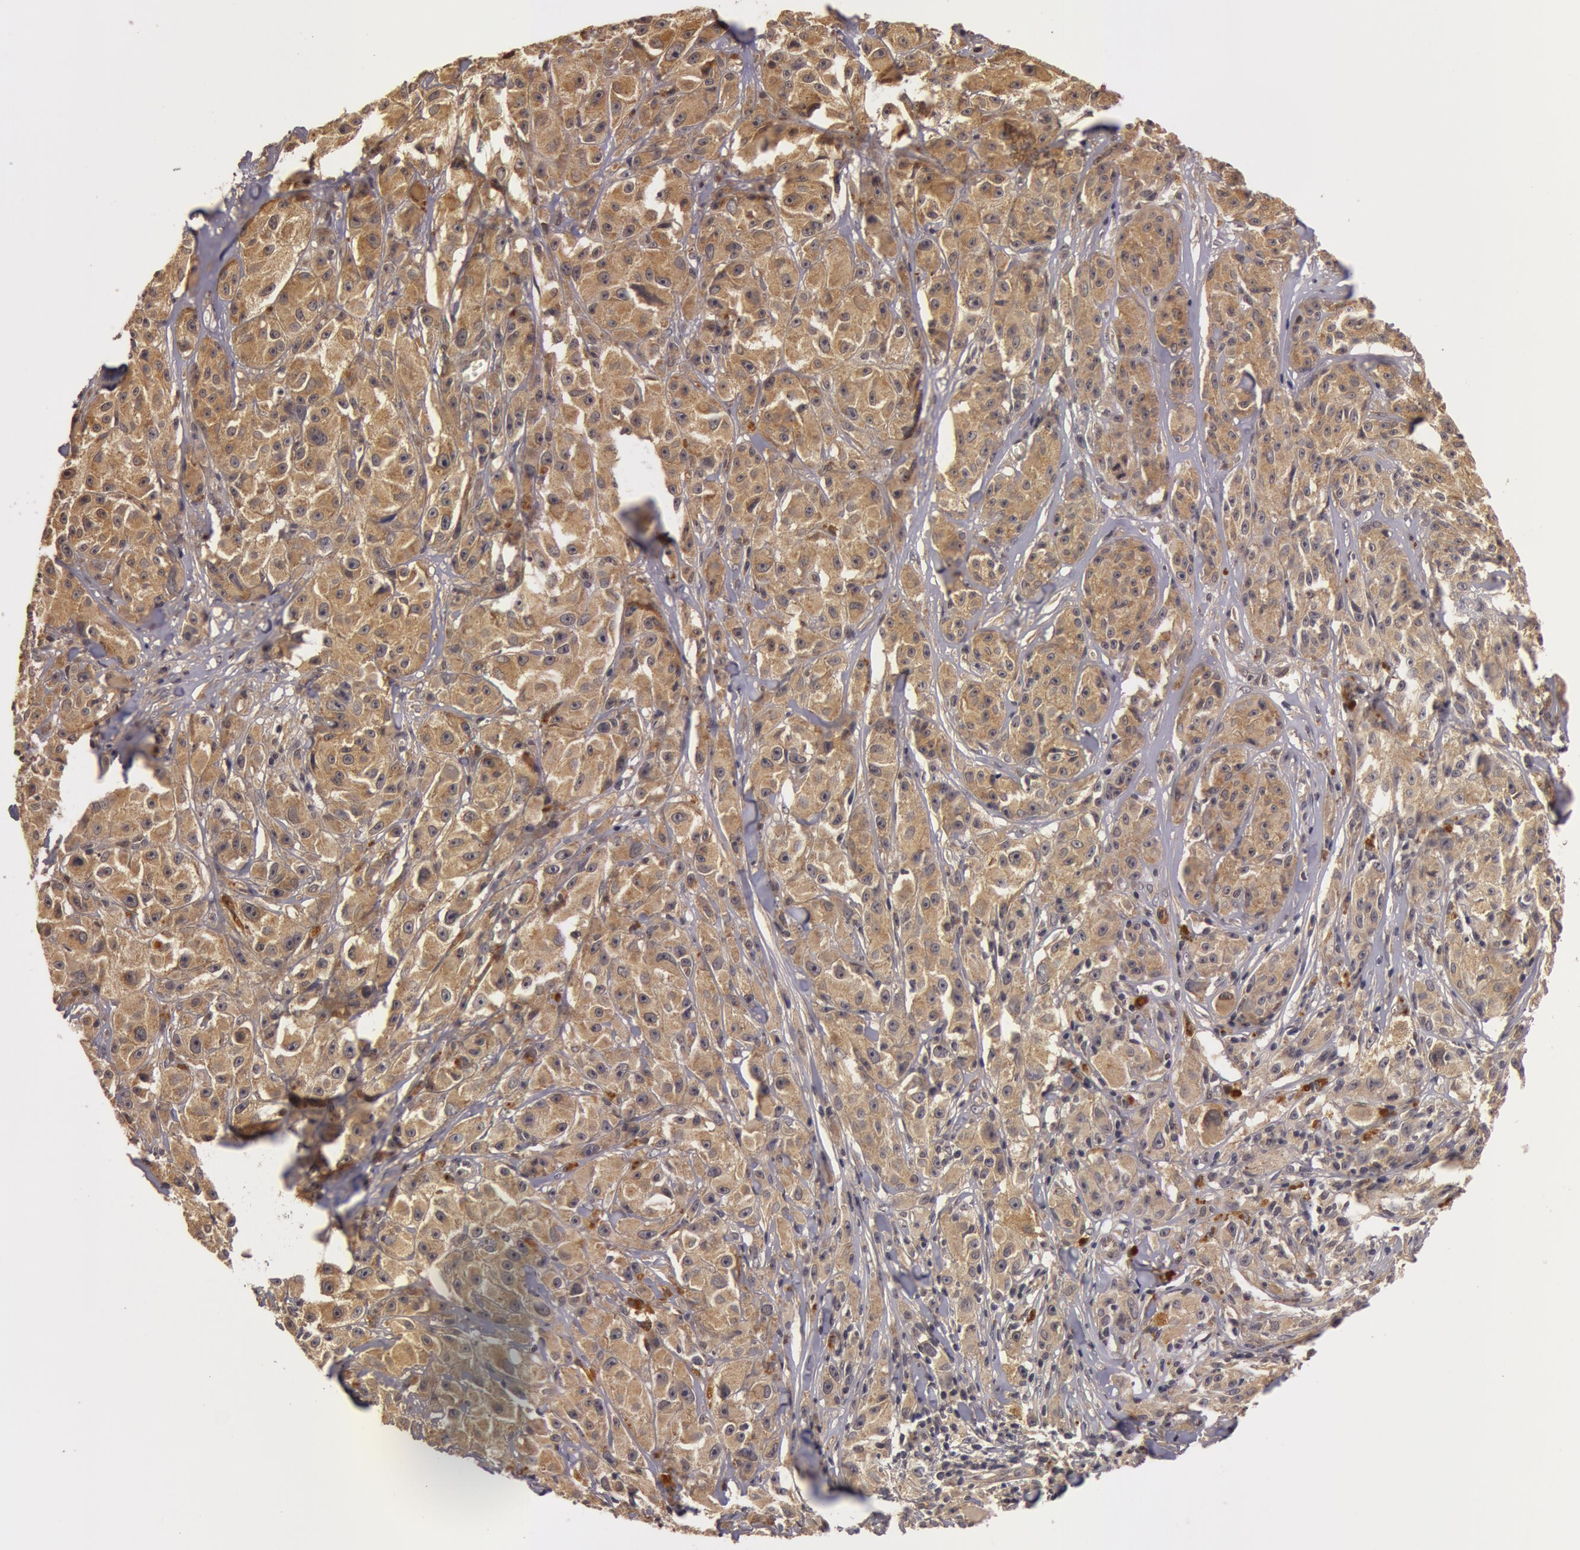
{"staining": {"intensity": "moderate", "quantity": ">75%", "location": "cytoplasmic/membranous"}, "tissue": "melanoma", "cell_type": "Tumor cells", "image_type": "cancer", "snomed": [{"axis": "morphology", "description": "Malignant melanoma, NOS"}, {"axis": "topography", "description": "Skin"}], "caption": "Immunohistochemistry (IHC) (DAB (3,3'-diaminobenzidine)) staining of human malignant melanoma displays moderate cytoplasmic/membranous protein expression in about >75% of tumor cells.", "gene": "BCHE", "patient": {"sex": "male", "age": 56}}